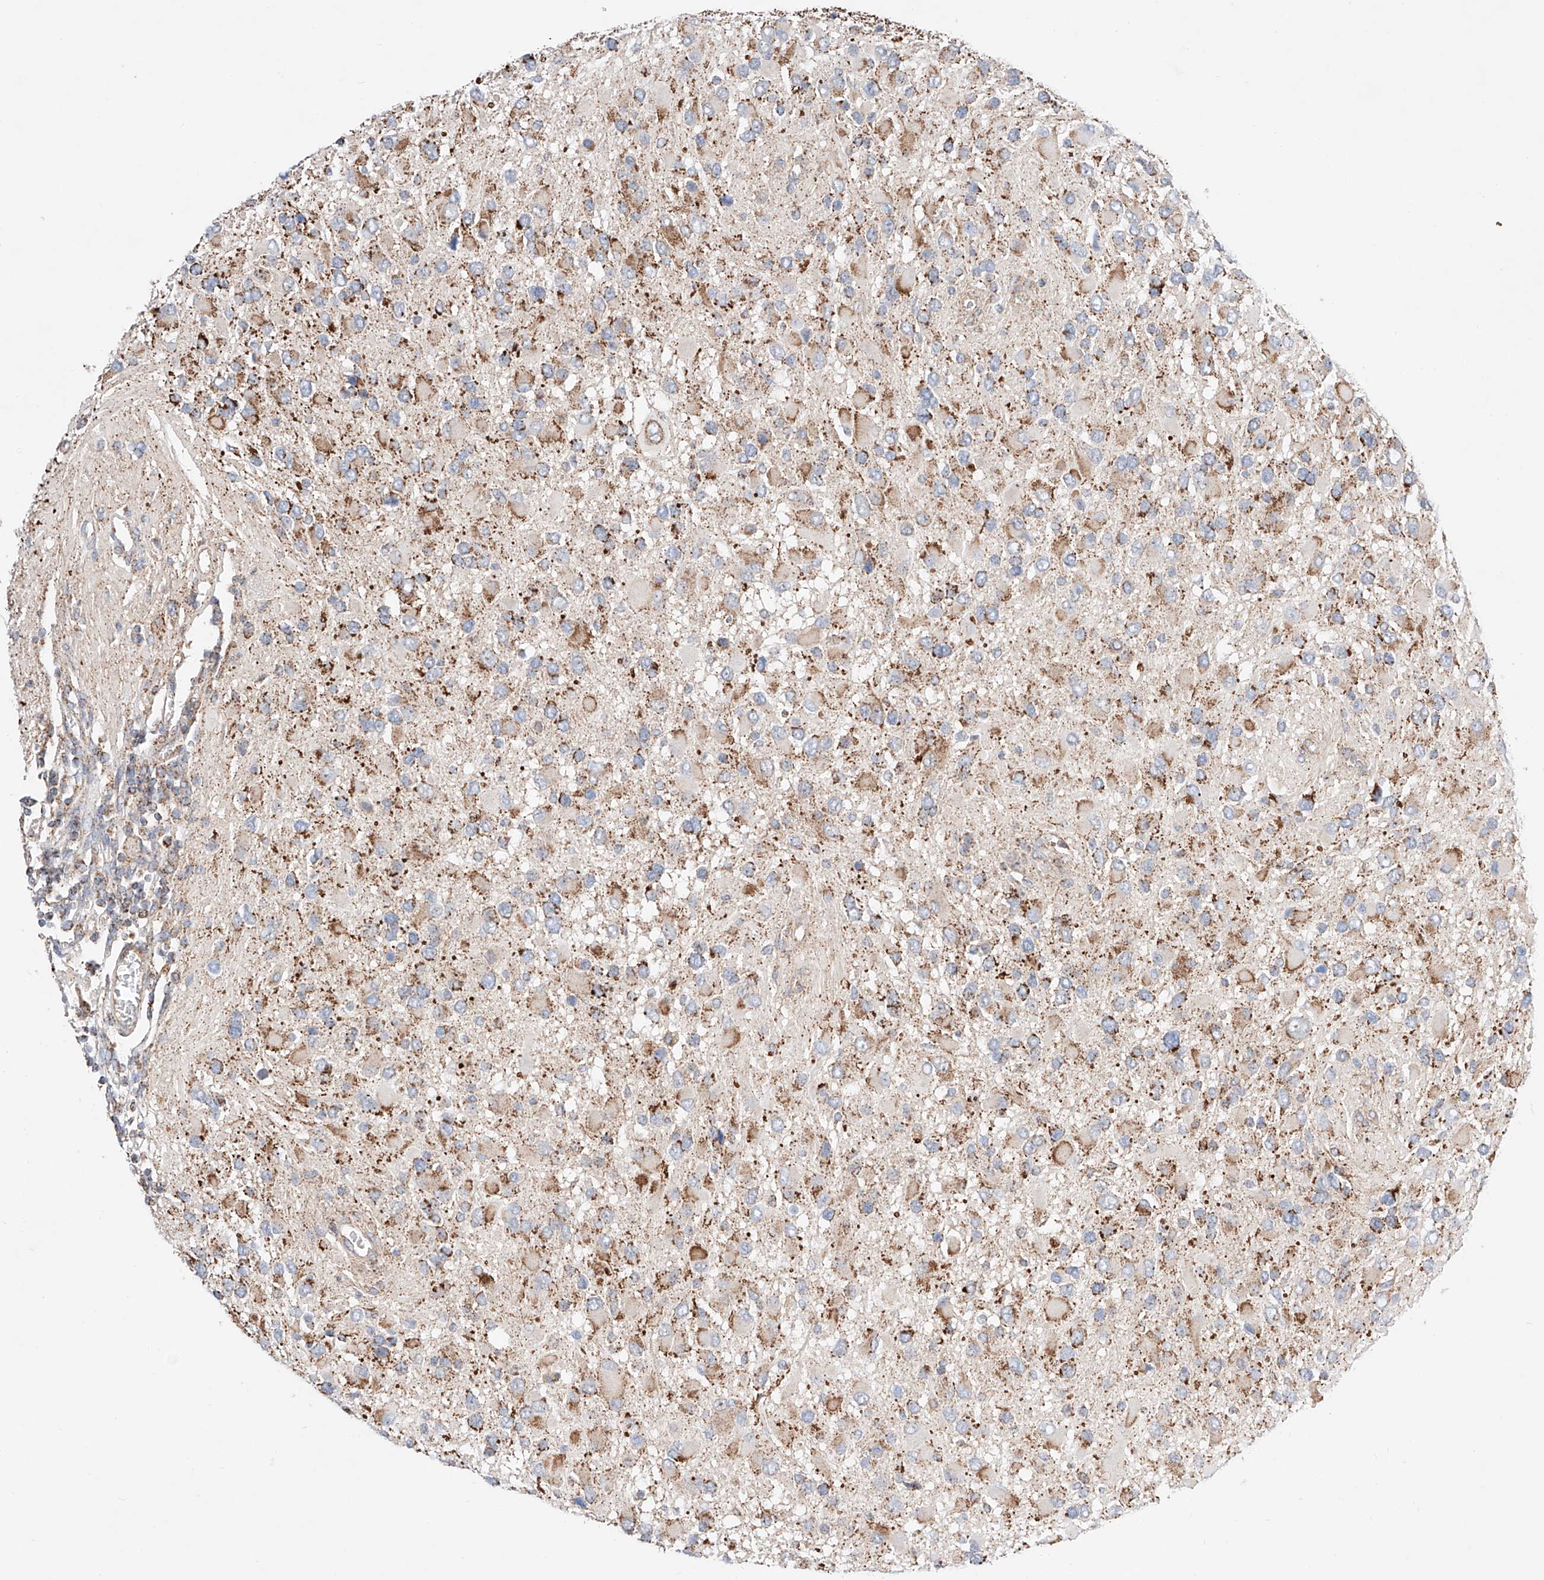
{"staining": {"intensity": "moderate", "quantity": "25%-75%", "location": "cytoplasmic/membranous"}, "tissue": "glioma", "cell_type": "Tumor cells", "image_type": "cancer", "snomed": [{"axis": "morphology", "description": "Glioma, malignant, High grade"}, {"axis": "topography", "description": "Brain"}], "caption": "A high-resolution micrograph shows IHC staining of glioma, which shows moderate cytoplasmic/membranous expression in approximately 25%-75% of tumor cells.", "gene": "KTI12", "patient": {"sex": "male", "age": 53}}